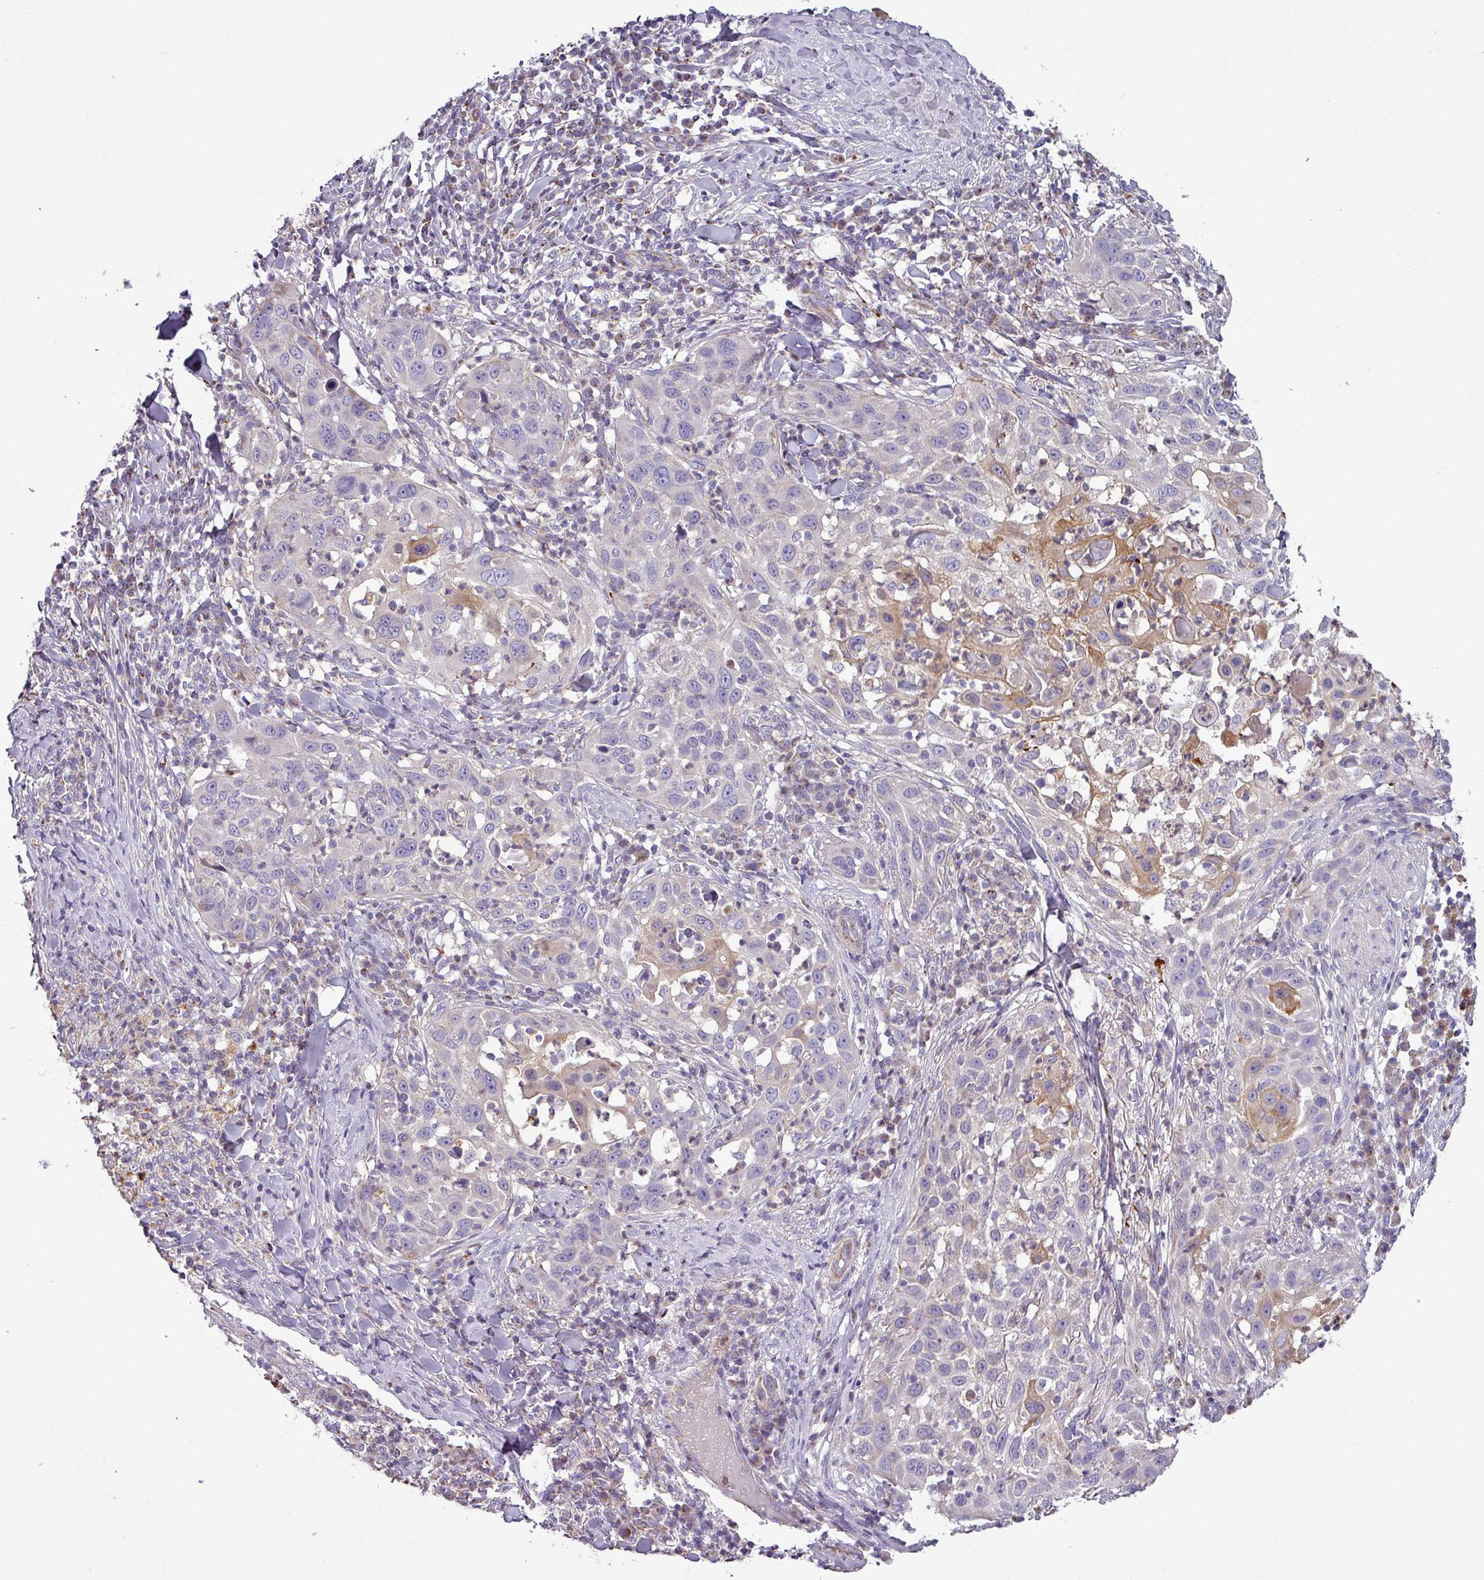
{"staining": {"intensity": "moderate", "quantity": "<25%", "location": "cytoplasmic/membranous"}, "tissue": "skin cancer", "cell_type": "Tumor cells", "image_type": "cancer", "snomed": [{"axis": "morphology", "description": "Squamous cell carcinoma, NOS"}, {"axis": "topography", "description": "Skin"}], "caption": "Tumor cells reveal low levels of moderate cytoplasmic/membranous staining in about <25% of cells in squamous cell carcinoma (skin). The staining is performed using DAB brown chromogen to label protein expression. The nuclei are counter-stained blue using hematoxylin.", "gene": "PNMA6A", "patient": {"sex": "female", "age": 44}}